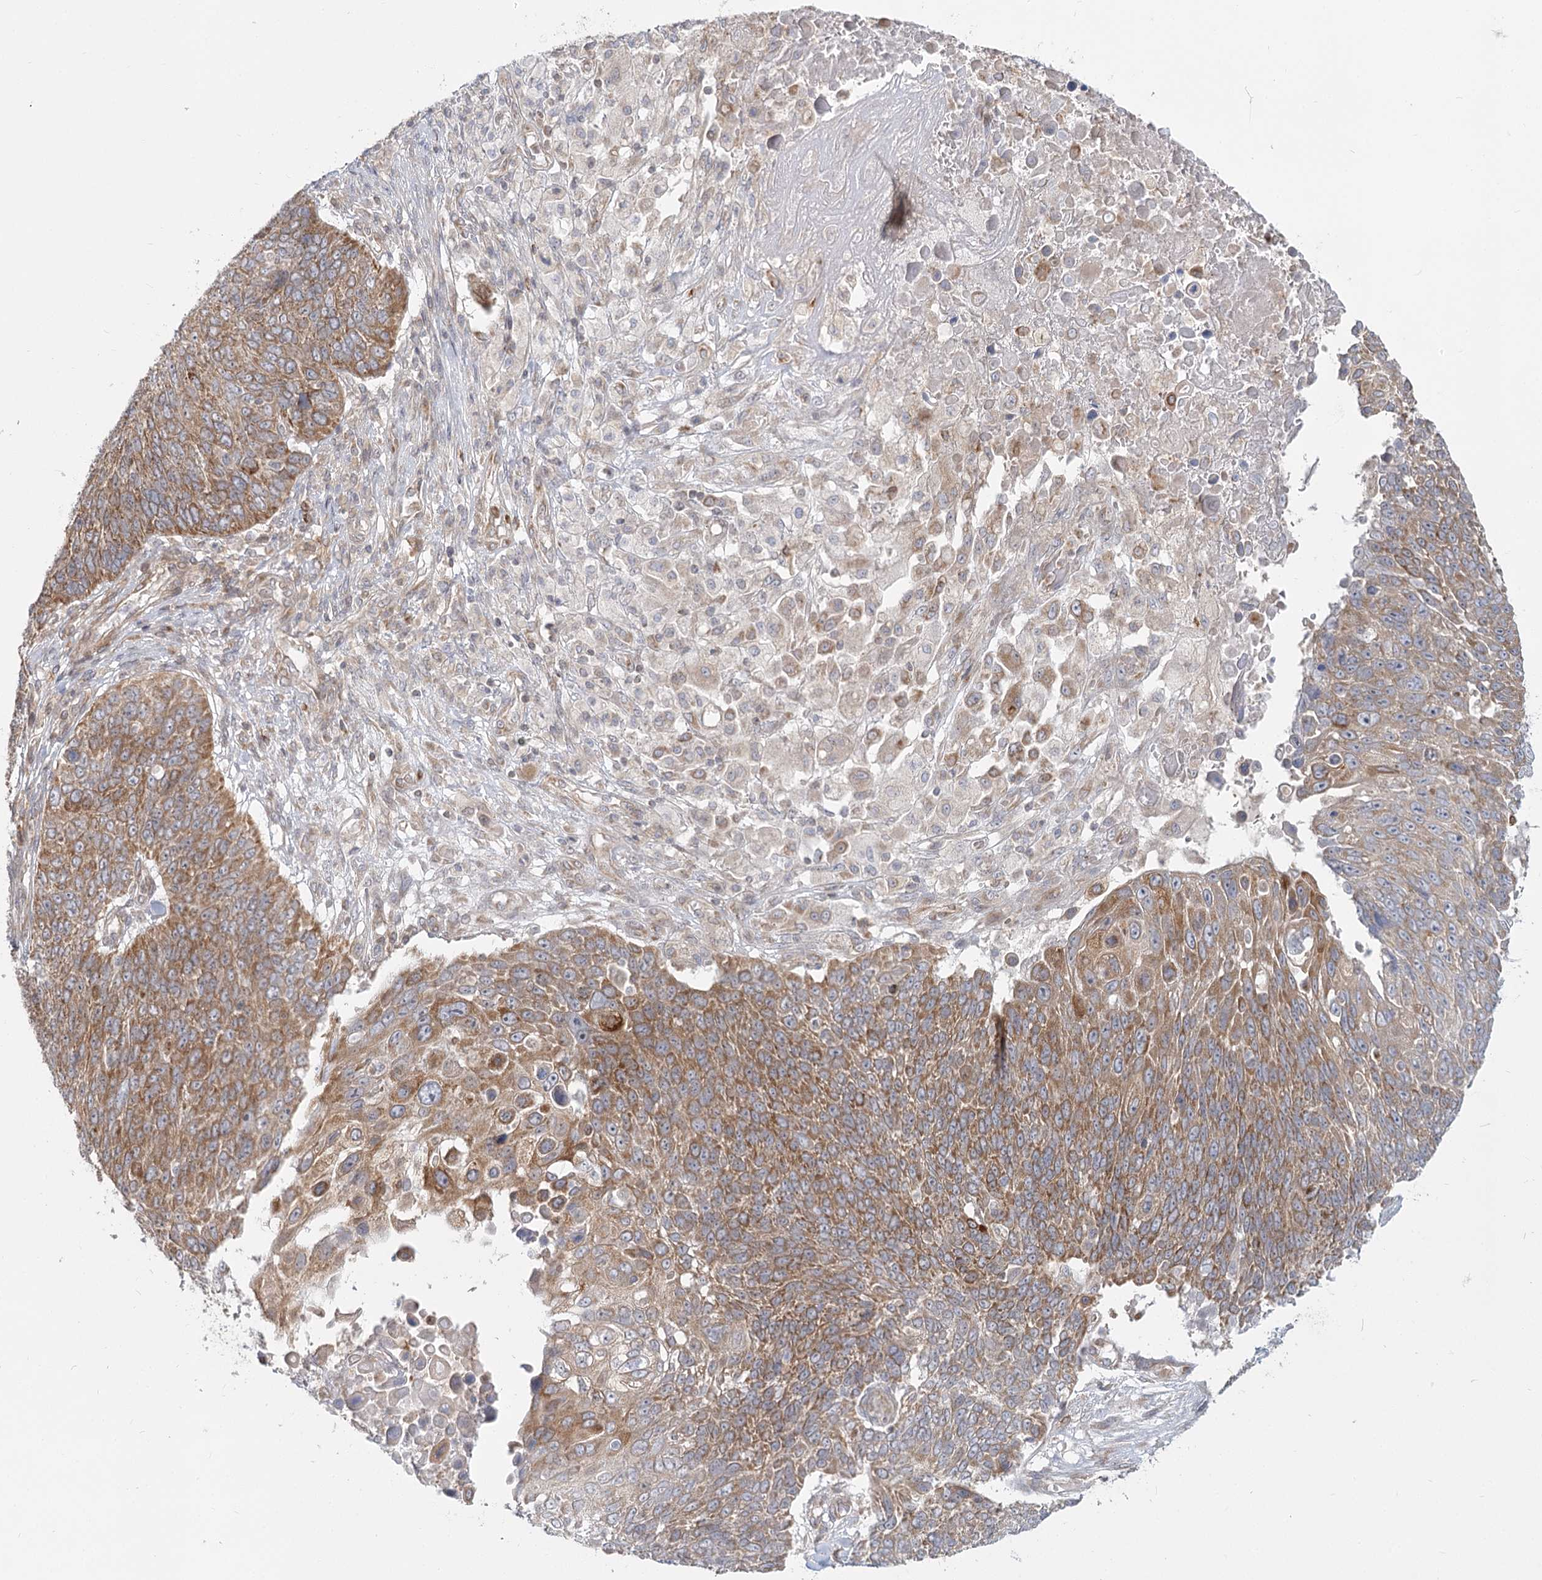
{"staining": {"intensity": "moderate", "quantity": ">75%", "location": "cytoplasmic/membranous"}, "tissue": "lung cancer", "cell_type": "Tumor cells", "image_type": "cancer", "snomed": [{"axis": "morphology", "description": "Squamous cell carcinoma, NOS"}, {"axis": "topography", "description": "Lung"}], "caption": "Protein staining of lung cancer (squamous cell carcinoma) tissue displays moderate cytoplasmic/membranous positivity in about >75% of tumor cells.", "gene": "MTMR3", "patient": {"sex": "male", "age": 66}}